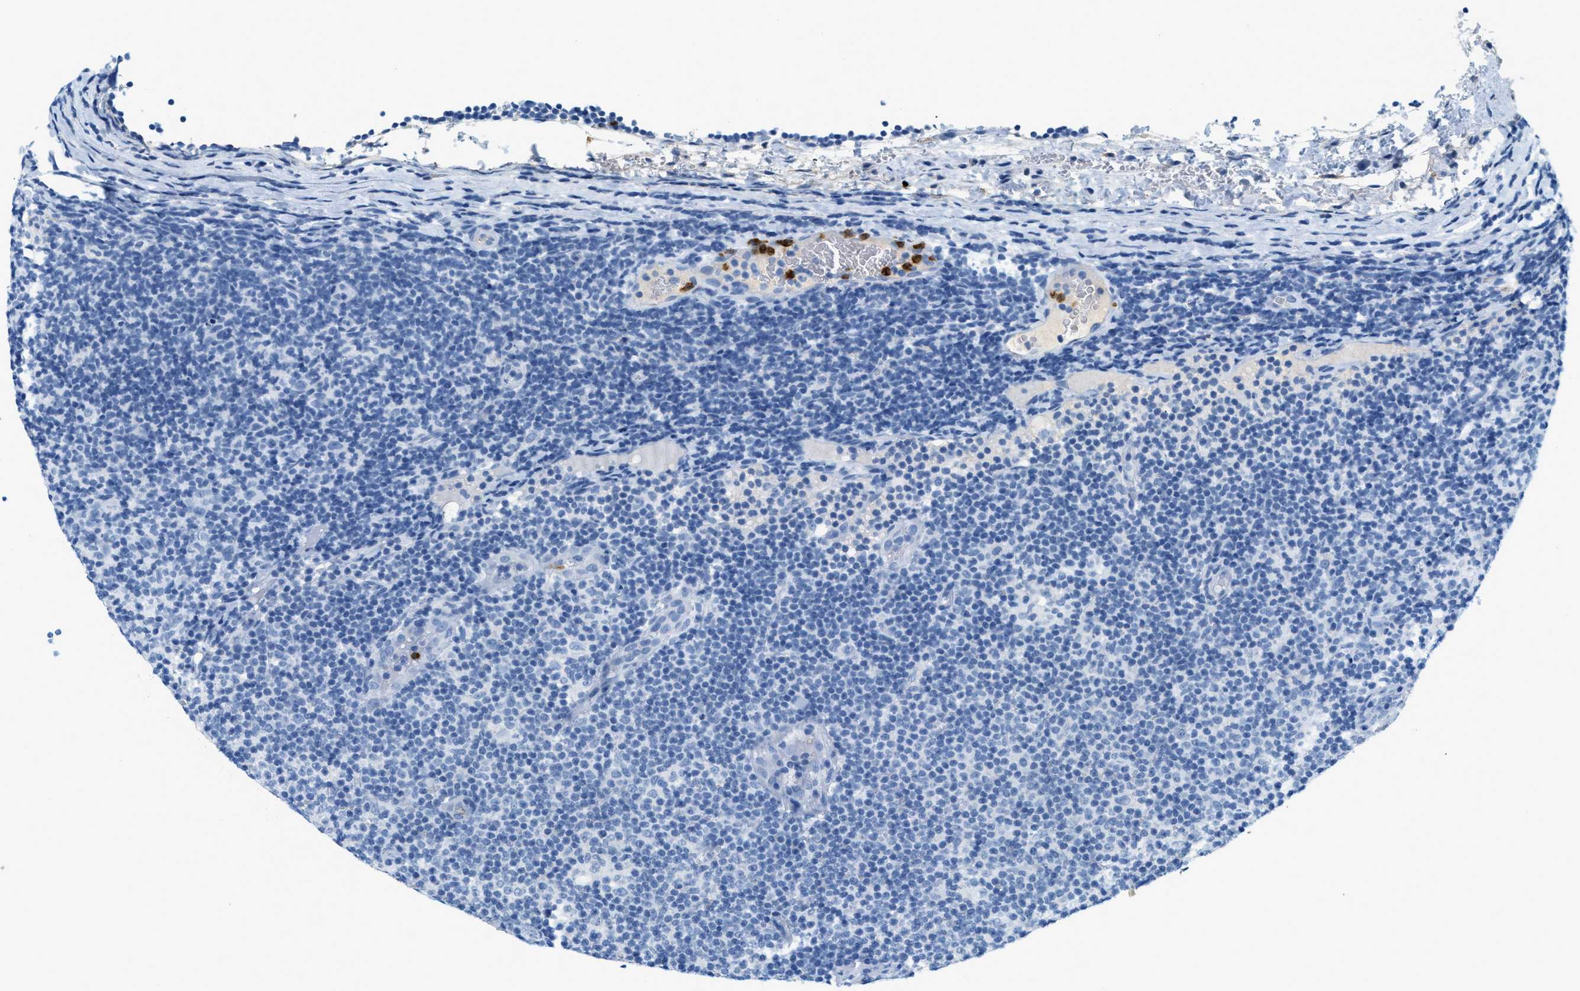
{"staining": {"intensity": "negative", "quantity": "none", "location": "none"}, "tissue": "lymphoma", "cell_type": "Tumor cells", "image_type": "cancer", "snomed": [{"axis": "morphology", "description": "Malignant lymphoma, non-Hodgkin's type, Low grade"}, {"axis": "topography", "description": "Lymph node"}], "caption": "DAB immunohistochemical staining of lymphoma shows no significant staining in tumor cells. Brightfield microscopy of immunohistochemistry stained with DAB (brown) and hematoxylin (blue), captured at high magnification.", "gene": "LCN2", "patient": {"sex": "male", "age": 83}}